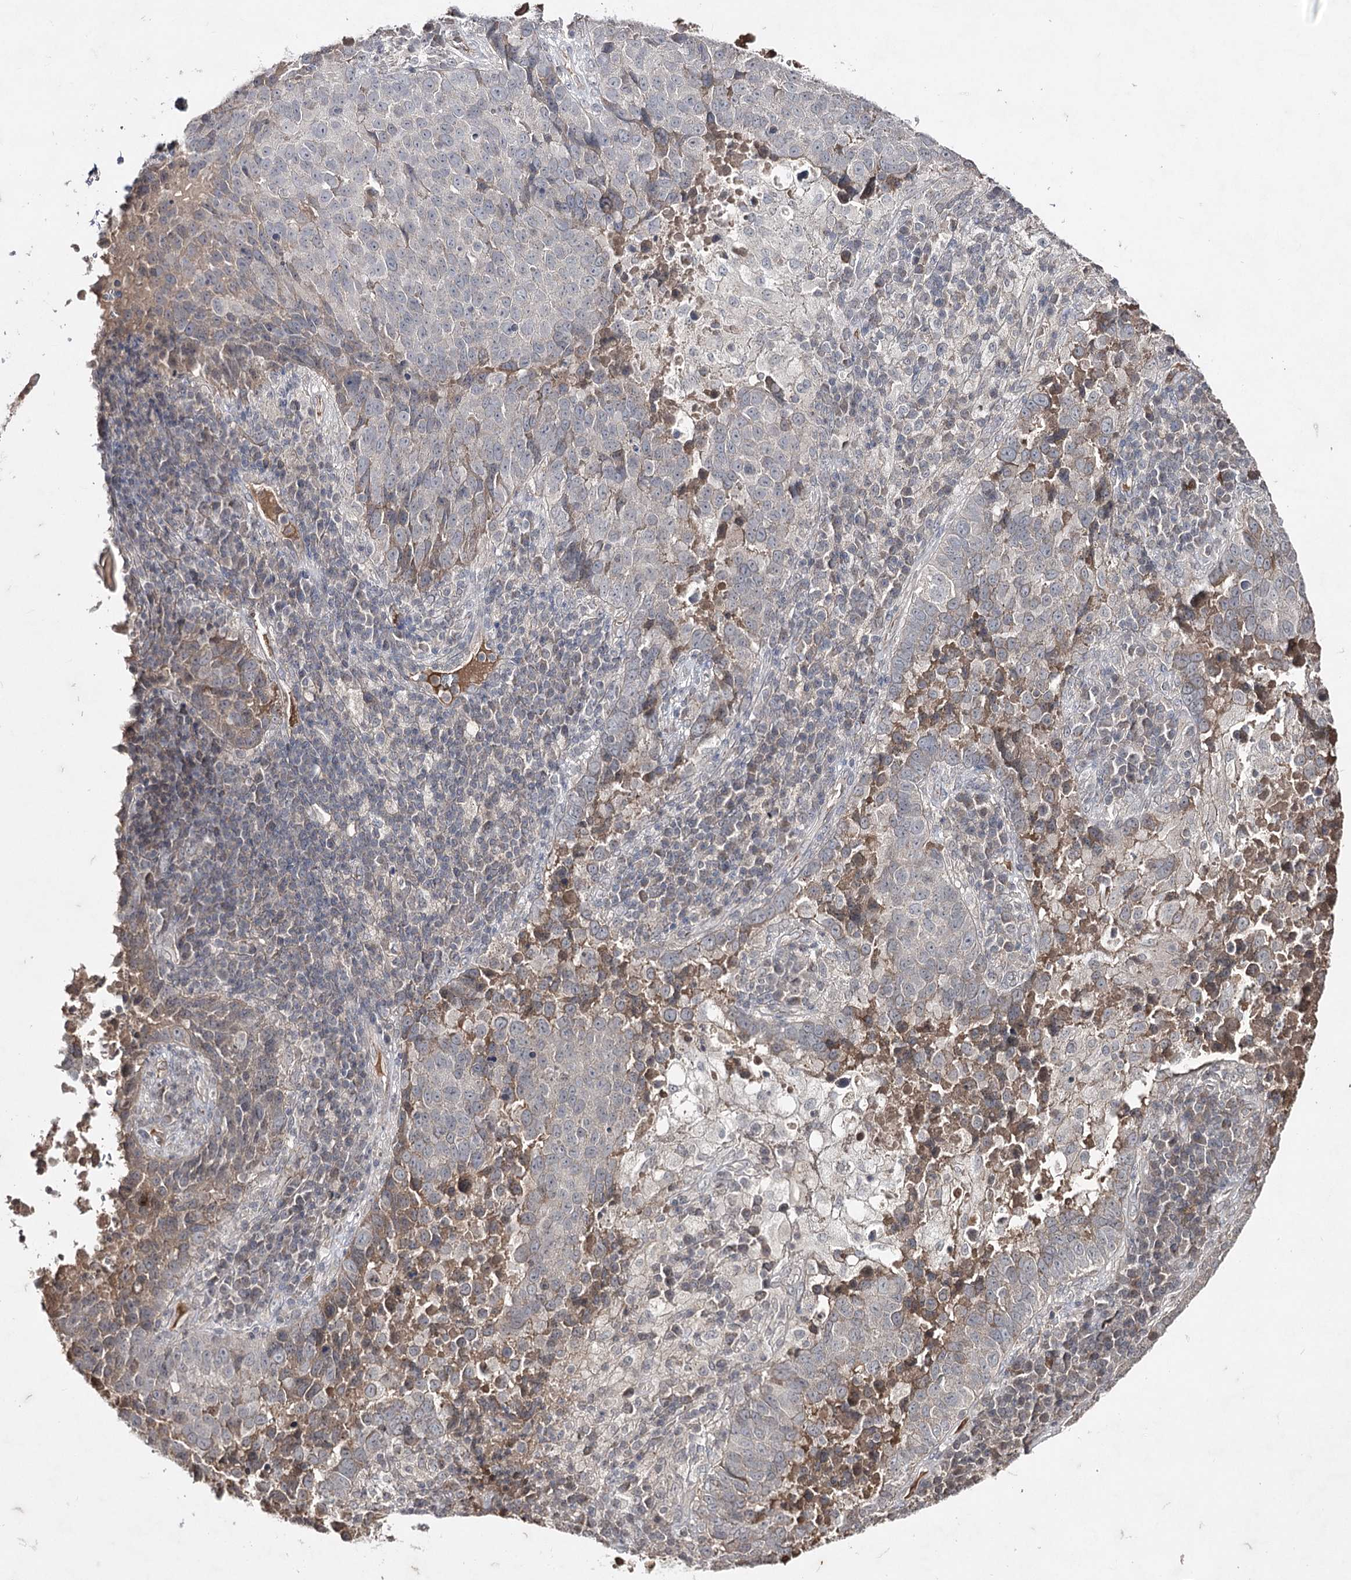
{"staining": {"intensity": "negative", "quantity": "none", "location": "none"}, "tissue": "lung cancer", "cell_type": "Tumor cells", "image_type": "cancer", "snomed": [{"axis": "morphology", "description": "Squamous cell carcinoma, NOS"}, {"axis": "topography", "description": "Lung"}], "caption": "This image is of lung squamous cell carcinoma stained with immunohistochemistry (IHC) to label a protein in brown with the nuclei are counter-stained blue. There is no positivity in tumor cells.", "gene": "SYNGR3", "patient": {"sex": "male", "age": 73}}